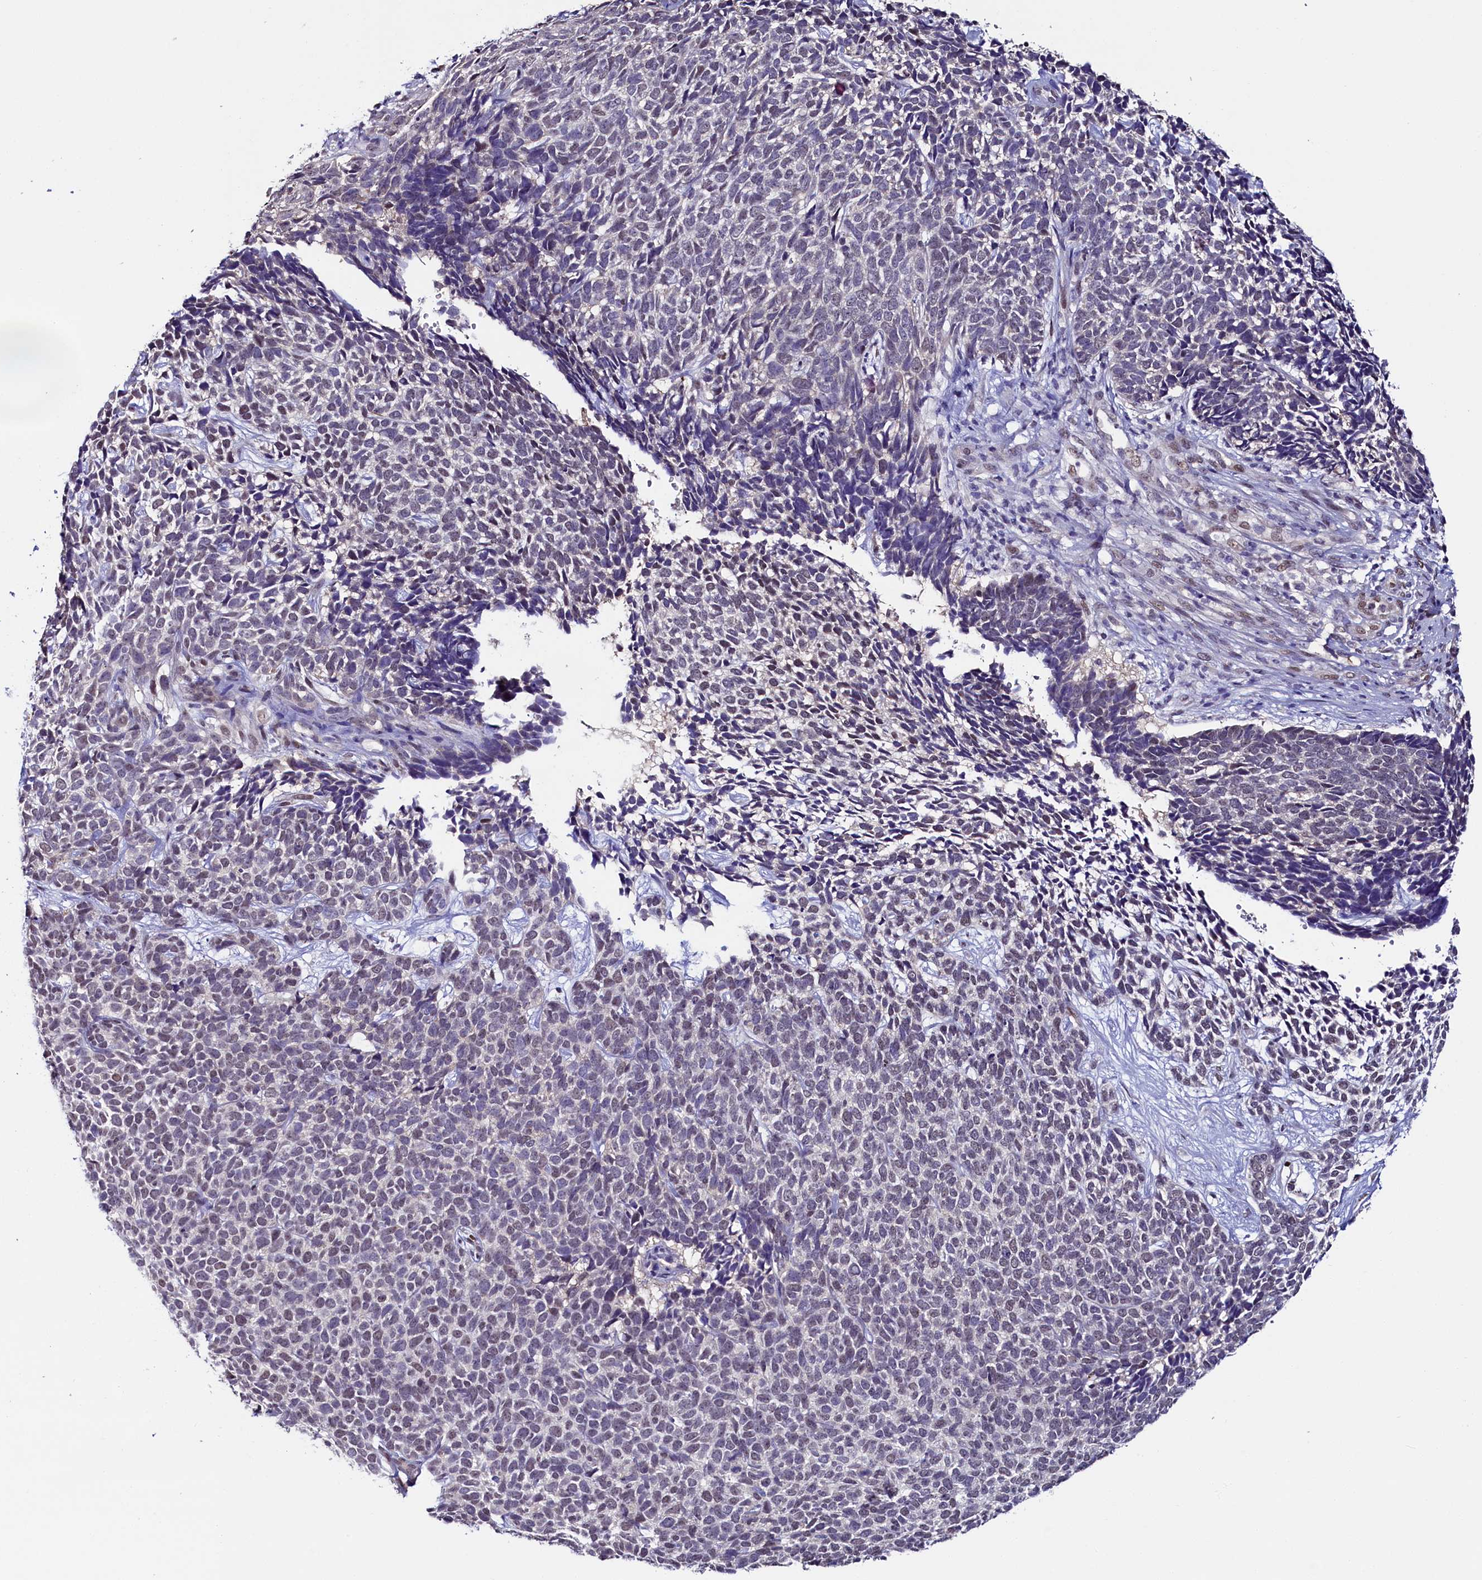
{"staining": {"intensity": "weak", "quantity": "25%-75%", "location": "nuclear"}, "tissue": "skin cancer", "cell_type": "Tumor cells", "image_type": "cancer", "snomed": [{"axis": "morphology", "description": "Basal cell carcinoma"}, {"axis": "topography", "description": "Skin"}], "caption": "Brown immunohistochemical staining in skin cancer (basal cell carcinoma) exhibits weak nuclear expression in about 25%-75% of tumor cells. Using DAB (brown) and hematoxylin (blue) stains, captured at high magnification using brightfield microscopy.", "gene": "FLYWCH2", "patient": {"sex": "female", "age": 84}}